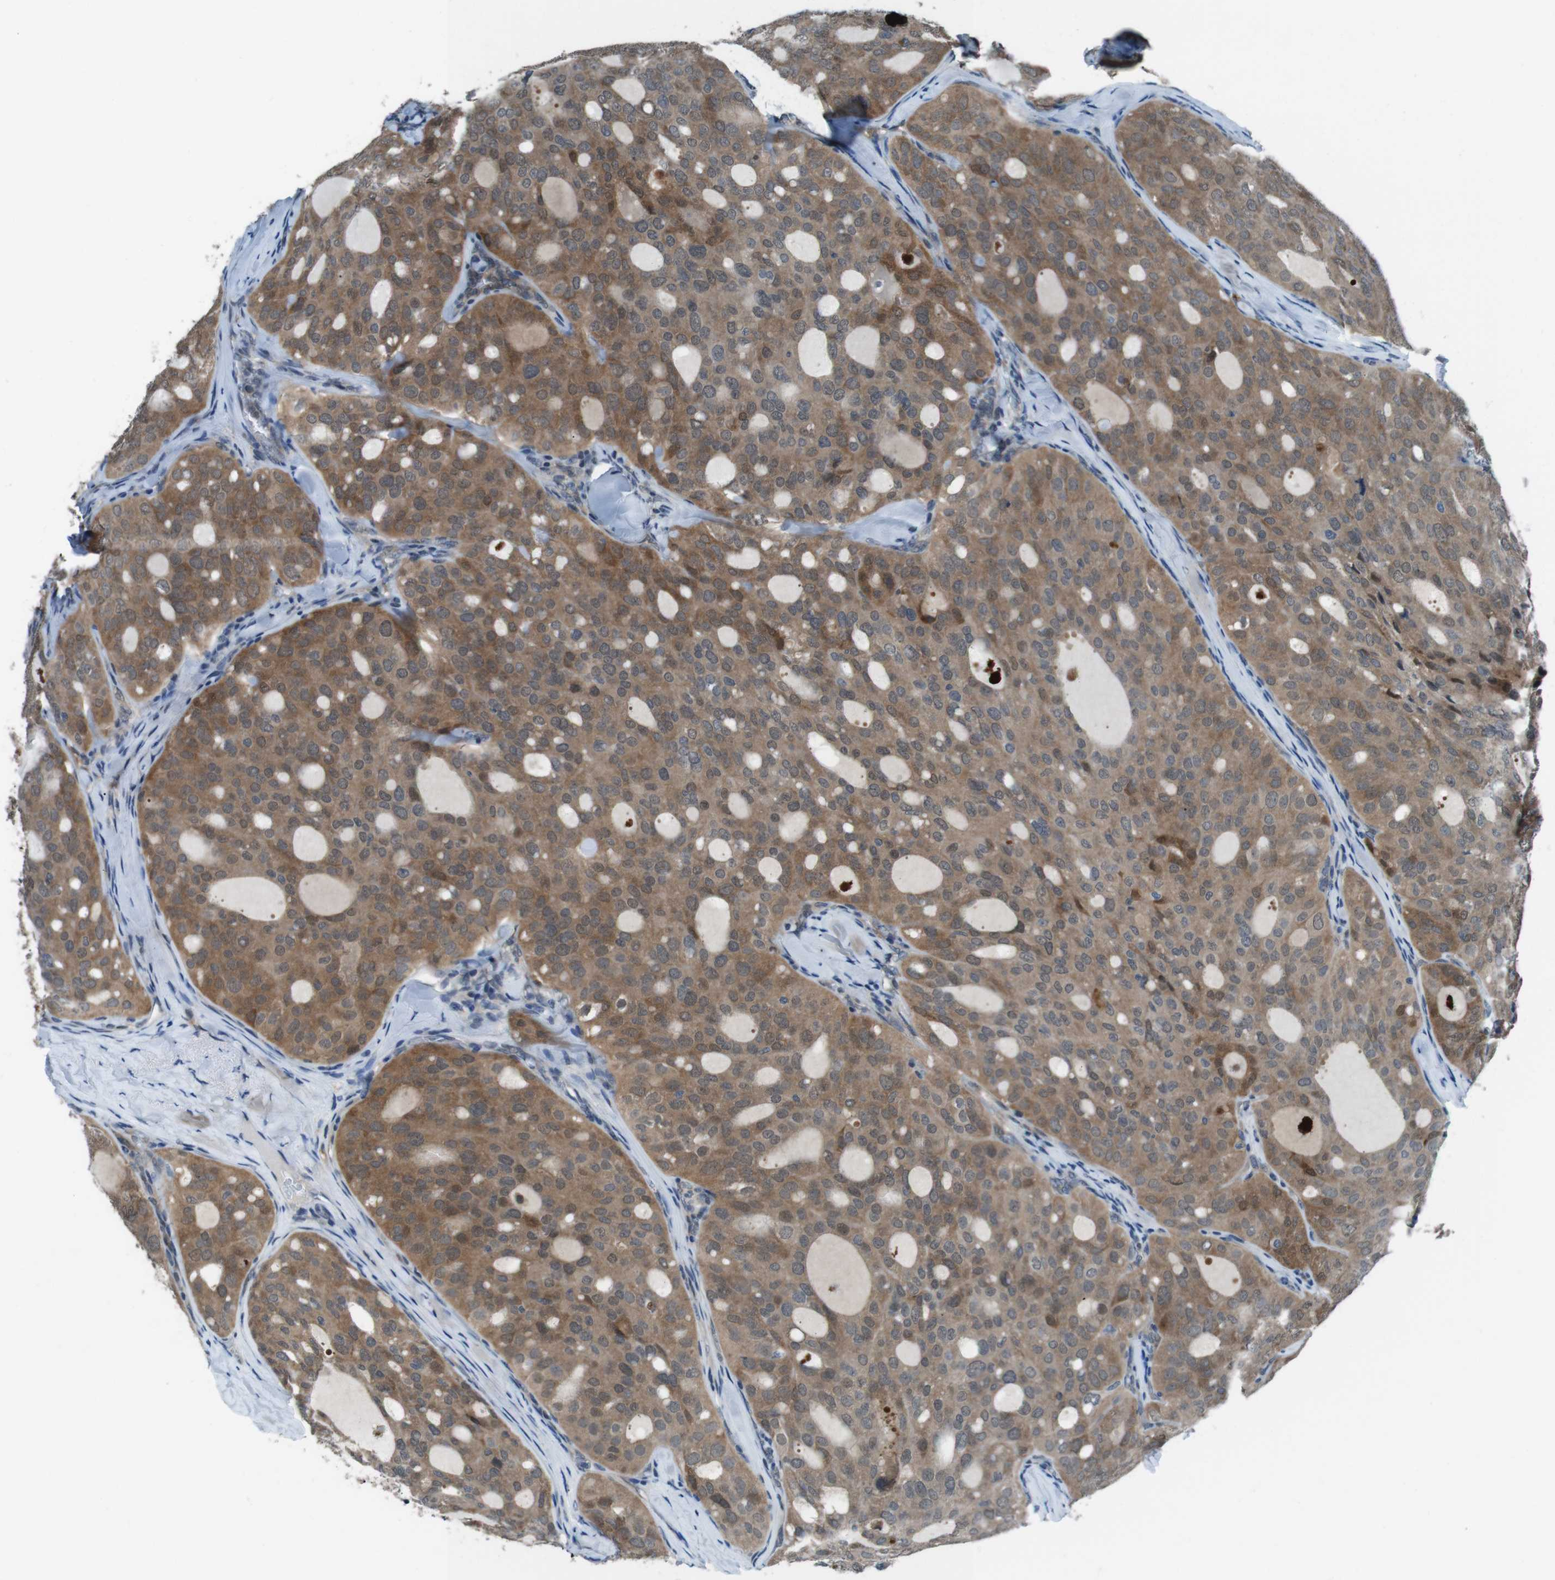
{"staining": {"intensity": "moderate", "quantity": ">75%", "location": "cytoplasmic/membranous"}, "tissue": "thyroid cancer", "cell_type": "Tumor cells", "image_type": "cancer", "snomed": [{"axis": "morphology", "description": "Follicular adenoma carcinoma, NOS"}, {"axis": "topography", "description": "Thyroid gland"}], "caption": "The photomicrograph exhibits staining of thyroid follicular adenoma carcinoma, revealing moderate cytoplasmic/membranous protein staining (brown color) within tumor cells. (Brightfield microscopy of DAB IHC at high magnification).", "gene": "LRP5", "patient": {"sex": "male", "age": 75}}